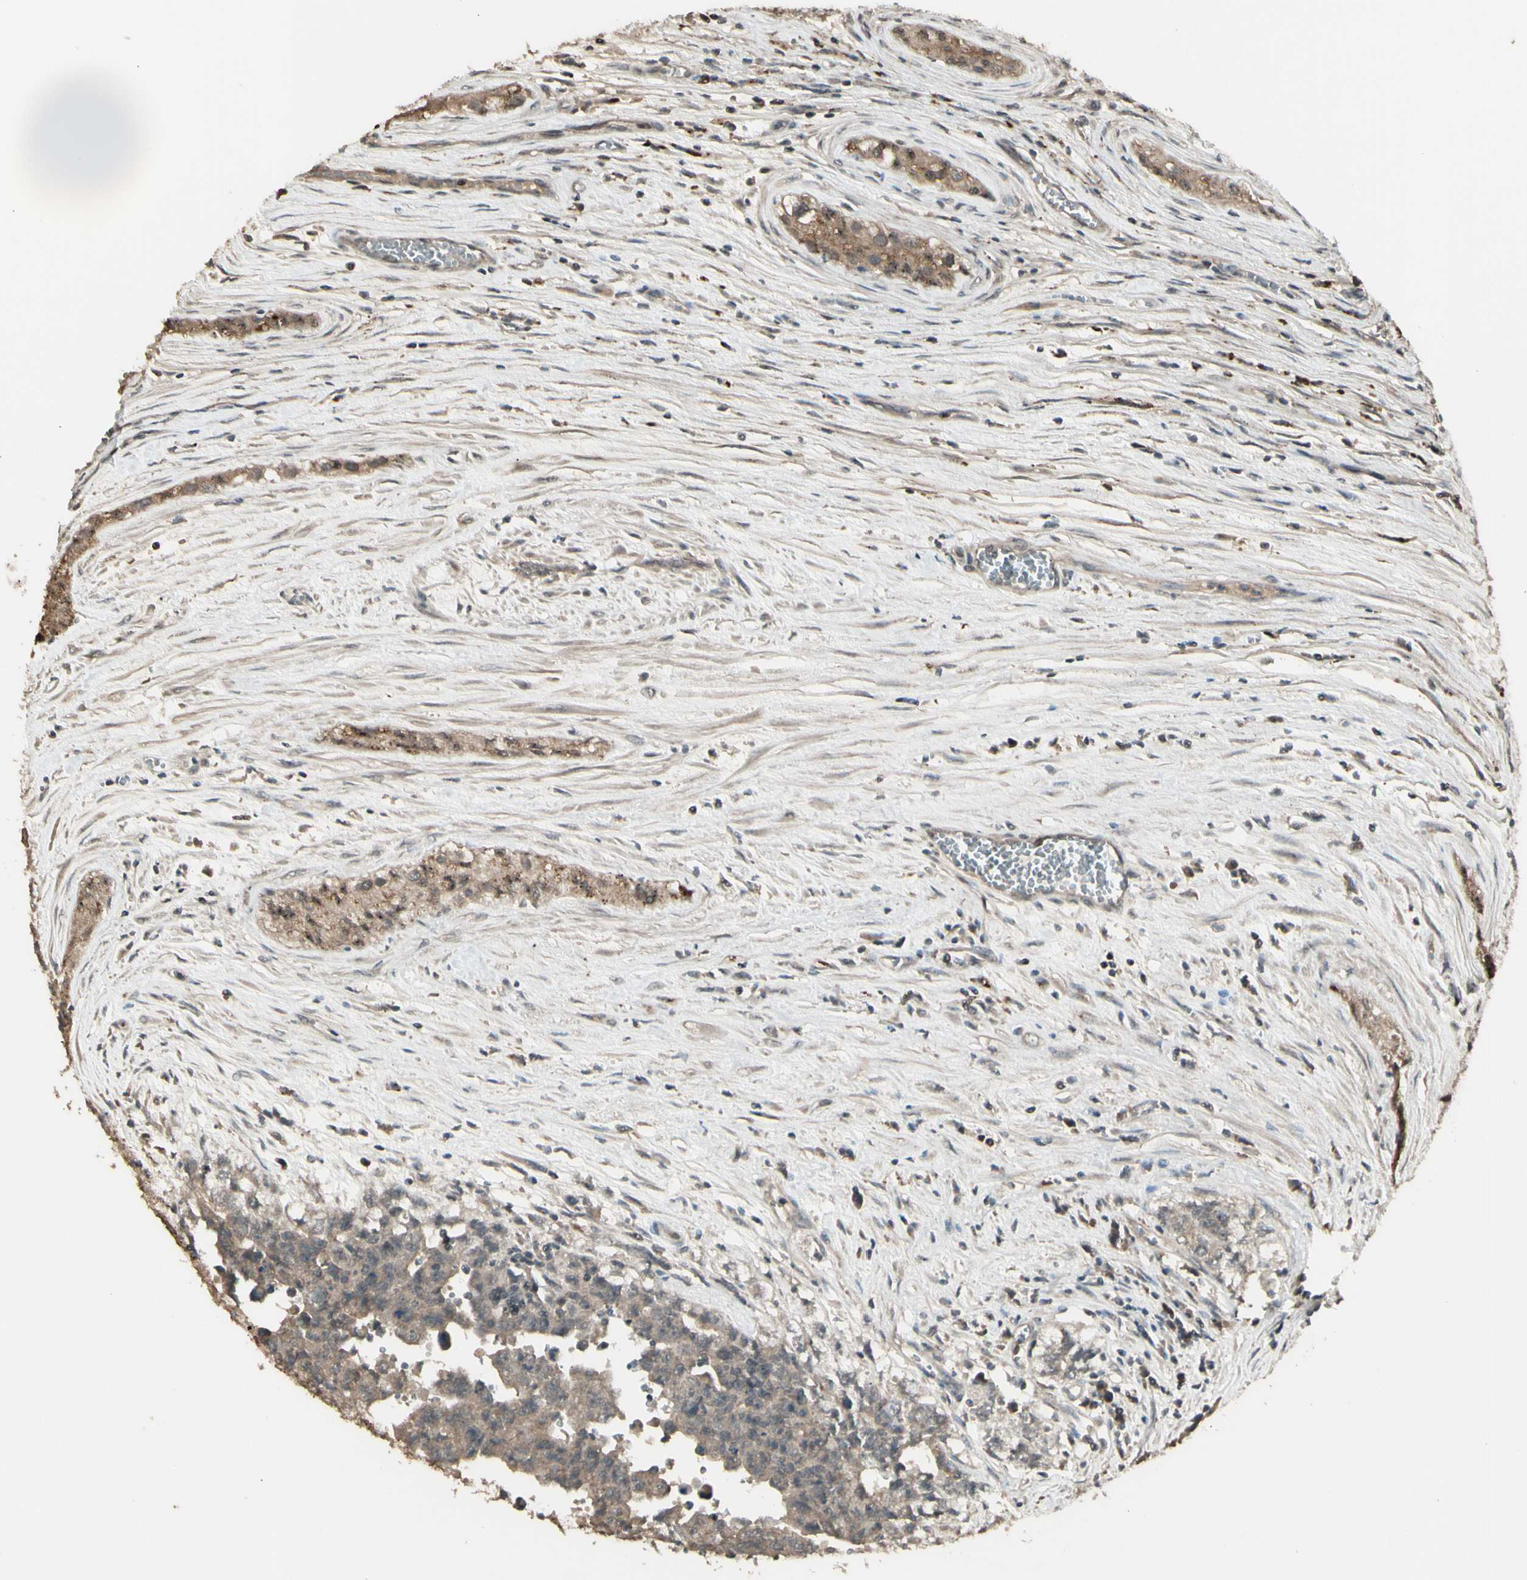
{"staining": {"intensity": "moderate", "quantity": ">75%", "location": "cytoplasmic/membranous"}, "tissue": "testis cancer", "cell_type": "Tumor cells", "image_type": "cancer", "snomed": [{"axis": "morphology", "description": "Carcinoma, Embryonal, NOS"}, {"axis": "topography", "description": "Testis"}], "caption": "Protein positivity by IHC exhibits moderate cytoplasmic/membranous staining in approximately >75% of tumor cells in testis cancer.", "gene": "GNAS", "patient": {"sex": "male", "age": 28}}